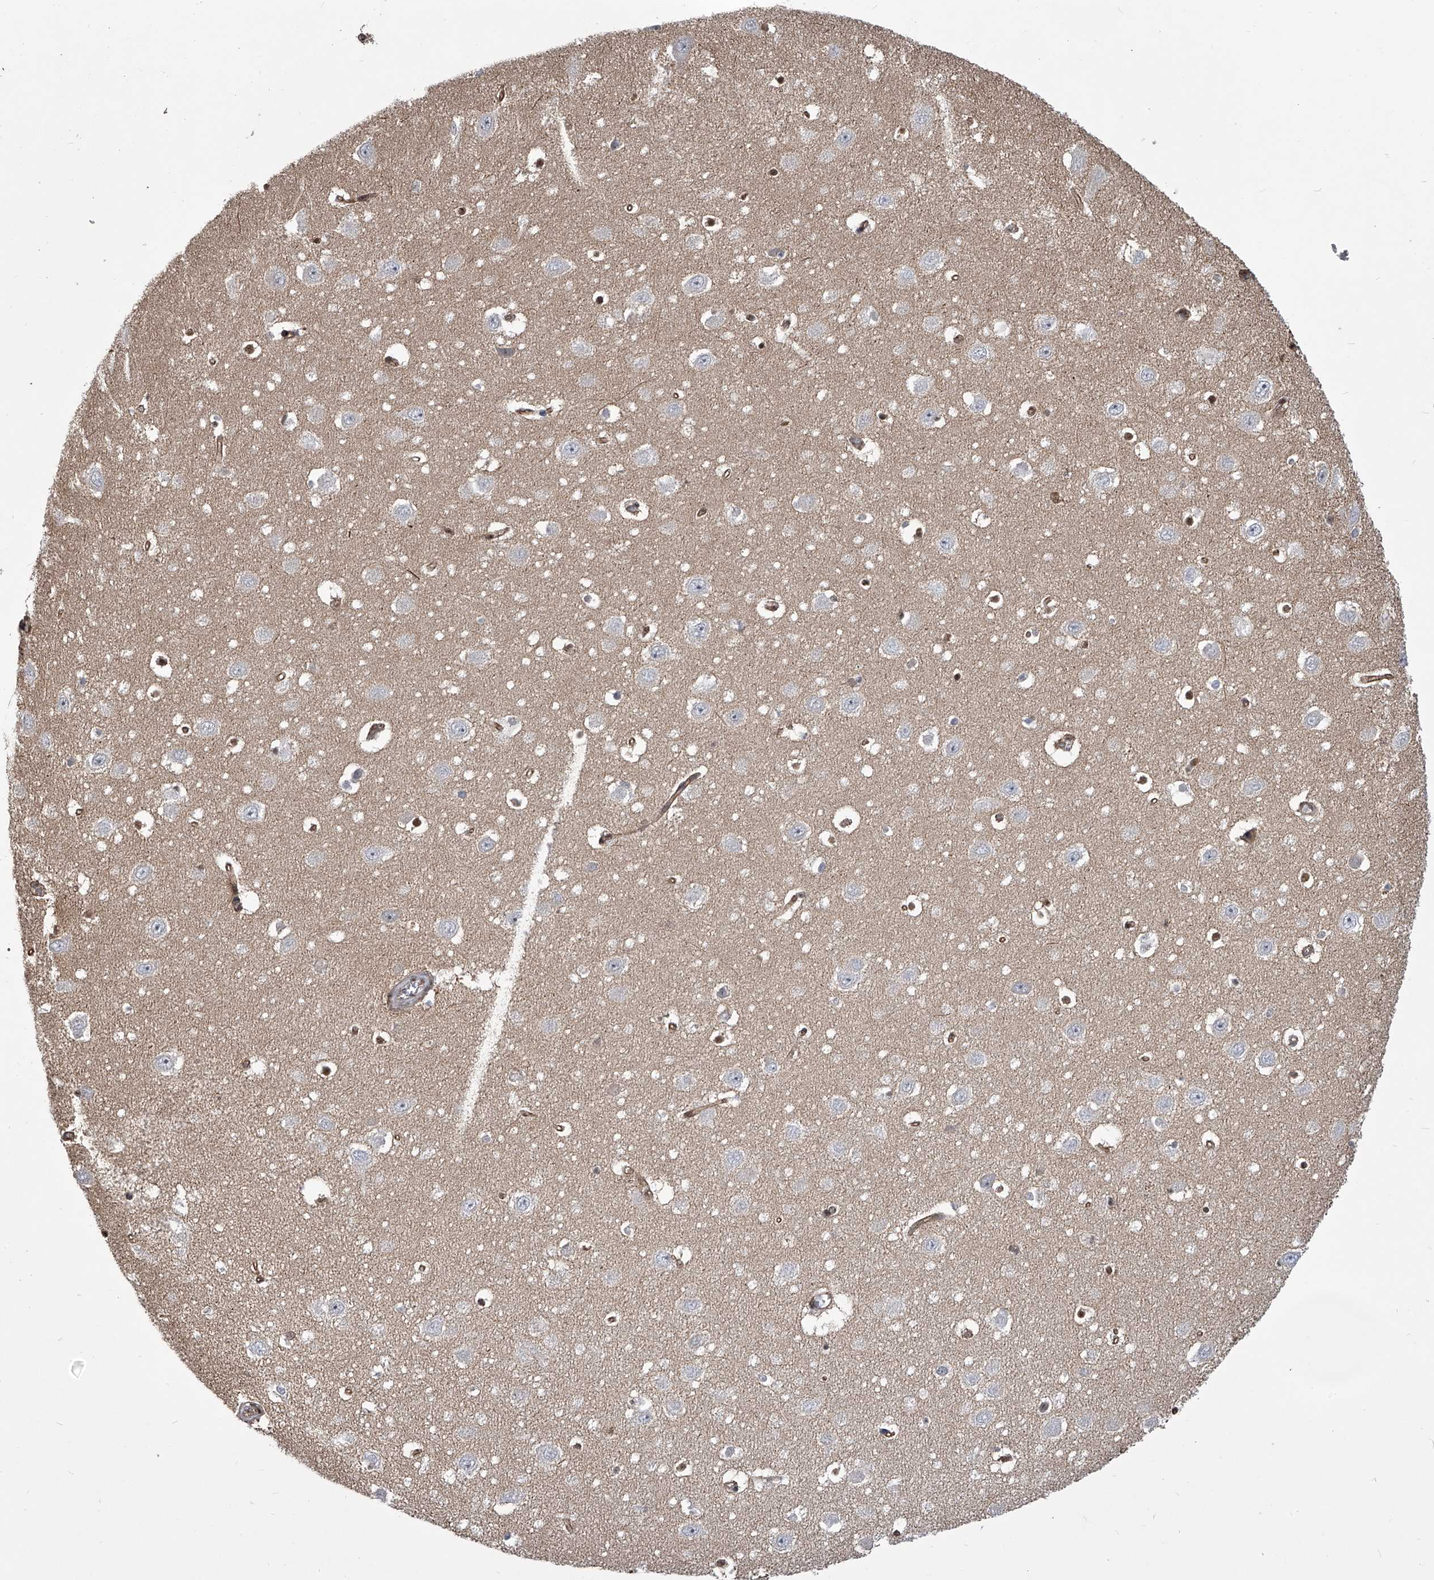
{"staining": {"intensity": "weak", "quantity": "<25%", "location": "cytoplasmic/membranous"}, "tissue": "hippocampus", "cell_type": "Glial cells", "image_type": "normal", "snomed": [{"axis": "morphology", "description": "Normal tissue, NOS"}, {"axis": "topography", "description": "Hippocampus"}], "caption": "Immunohistochemical staining of benign human hippocampus shows no significant staining in glial cells.", "gene": "ZNF76", "patient": {"sex": "female", "age": 64}}